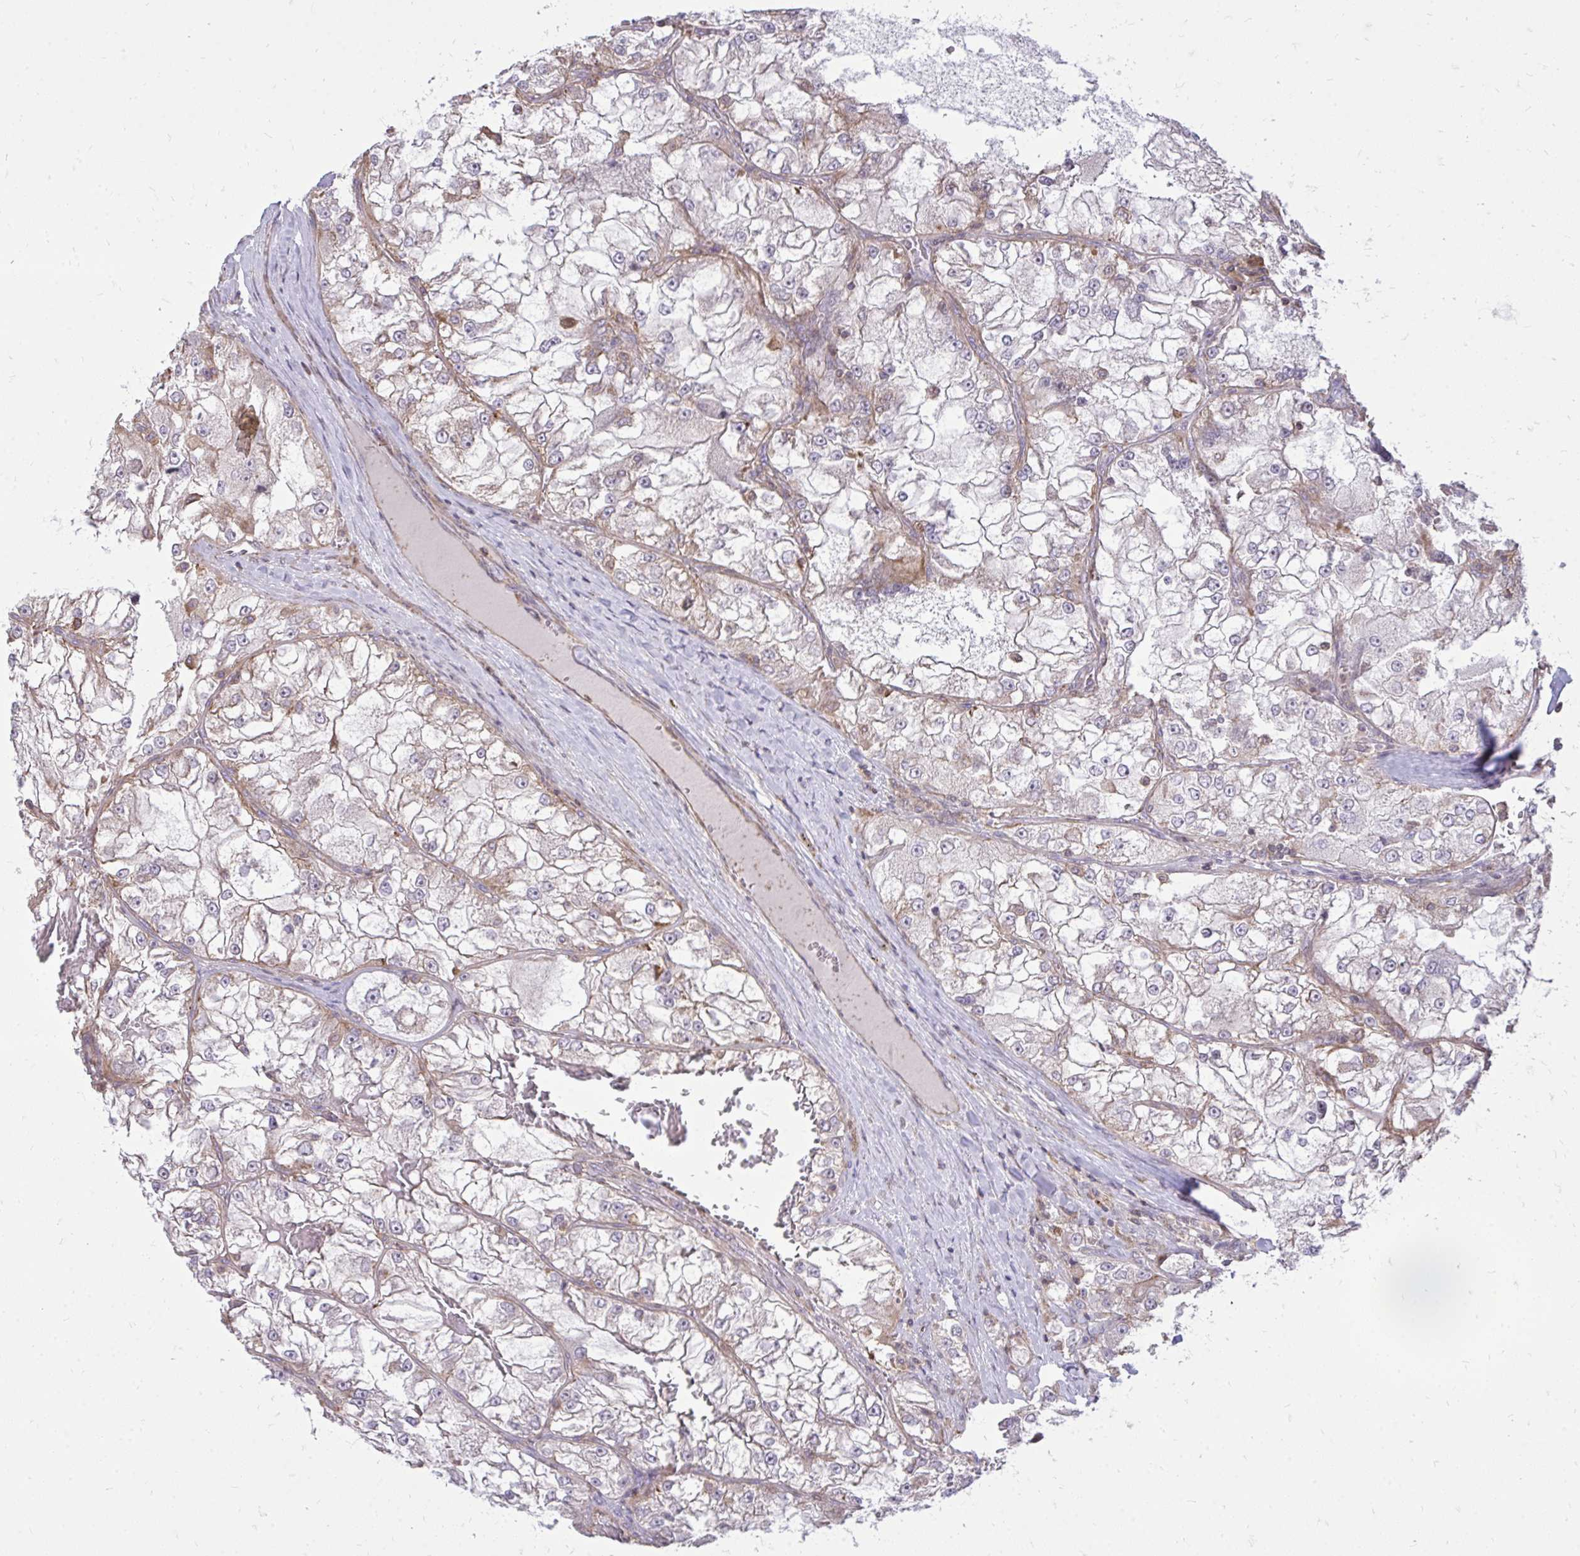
{"staining": {"intensity": "weak", "quantity": "25%-75%", "location": "cytoplasmic/membranous"}, "tissue": "renal cancer", "cell_type": "Tumor cells", "image_type": "cancer", "snomed": [{"axis": "morphology", "description": "Adenocarcinoma, NOS"}, {"axis": "topography", "description": "Kidney"}], "caption": "A brown stain shows weak cytoplasmic/membranous staining of a protein in renal adenocarcinoma tumor cells.", "gene": "SLC7A5", "patient": {"sex": "female", "age": 72}}